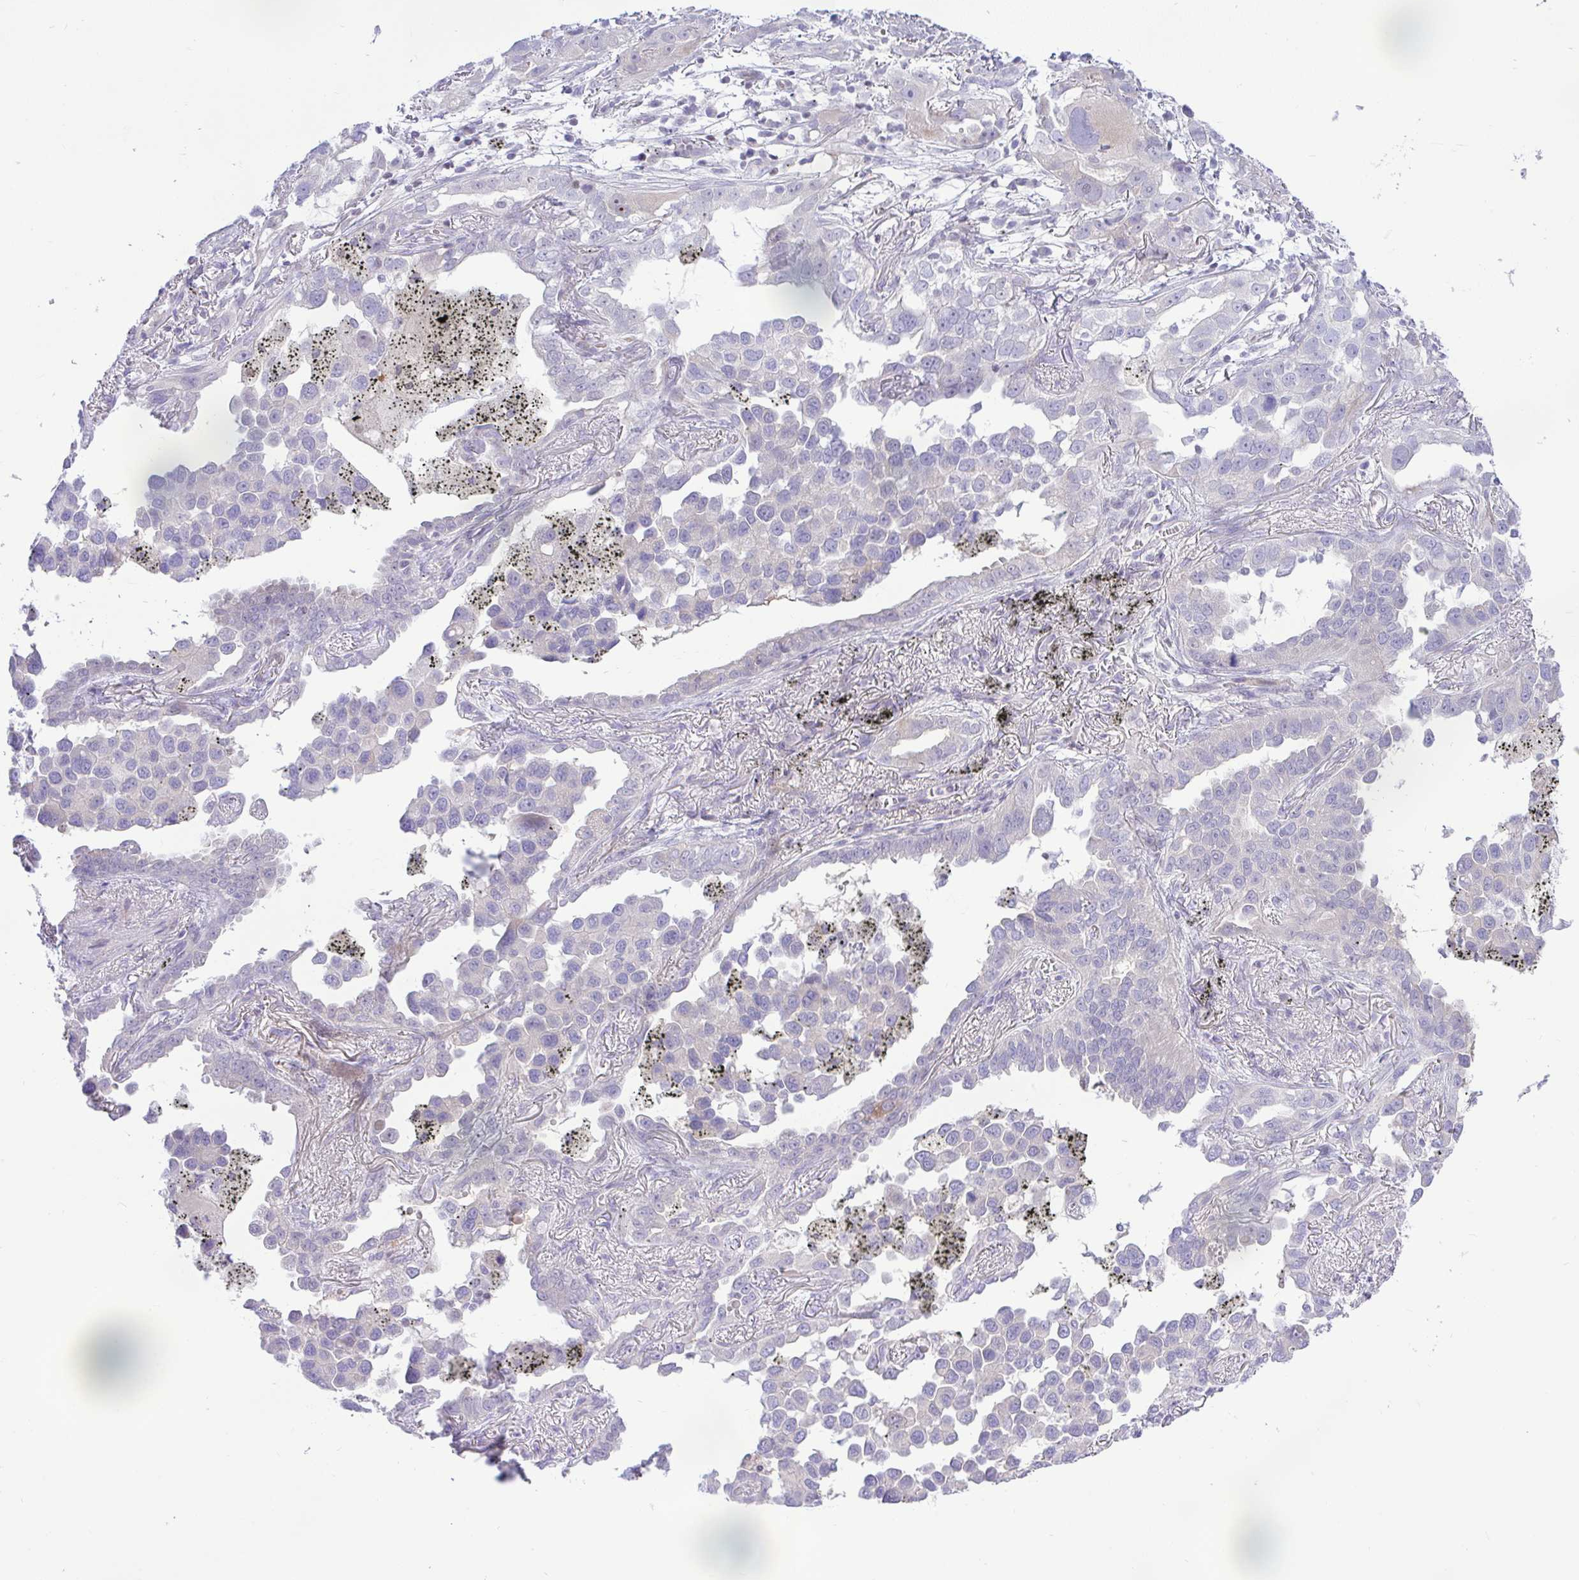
{"staining": {"intensity": "negative", "quantity": "none", "location": "none"}, "tissue": "lung cancer", "cell_type": "Tumor cells", "image_type": "cancer", "snomed": [{"axis": "morphology", "description": "Adenocarcinoma, NOS"}, {"axis": "topography", "description": "Lung"}], "caption": "High magnification brightfield microscopy of lung adenocarcinoma stained with DAB (3,3'-diaminobenzidine) (brown) and counterstained with hematoxylin (blue): tumor cells show no significant staining.", "gene": "ZNF101", "patient": {"sex": "male", "age": 67}}